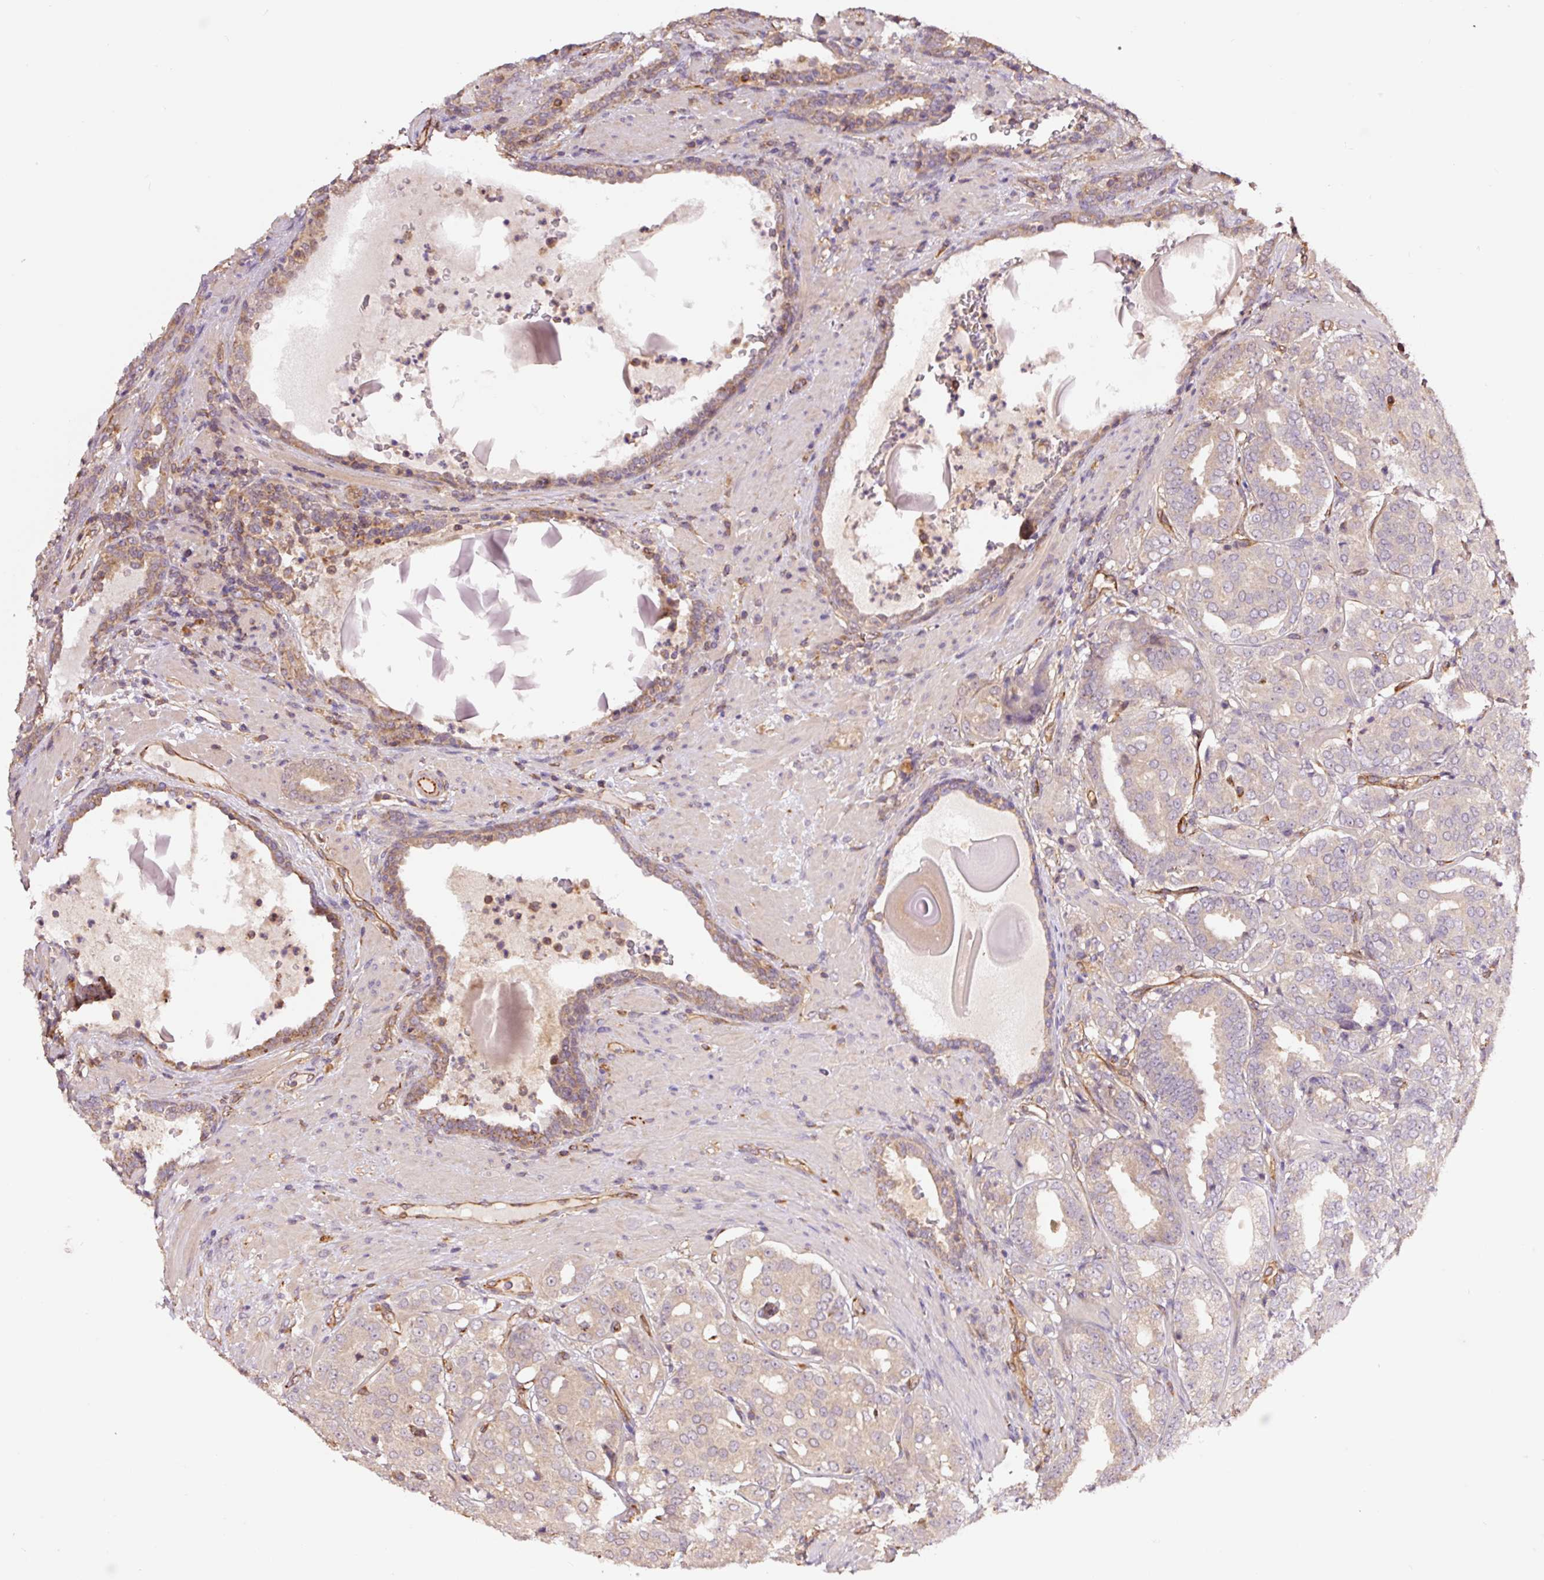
{"staining": {"intensity": "negative", "quantity": "none", "location": "none"}, "tissue": "prostate cancer", "cell_type": "Tumor cells", "image_type": "cancer", "snomed": [{"axis": "morphology", "description": "Adenocarcinoma, High grade"}, {"axis": "topography", "description": "Prostate"}], "caption": "Tumor cells are negative for brown protein staining in prostate cancer. (IHC, brightfield microscopy, high magnification).", "gene": "PCK2", "patient": {"sex": "male", "age": 68}}